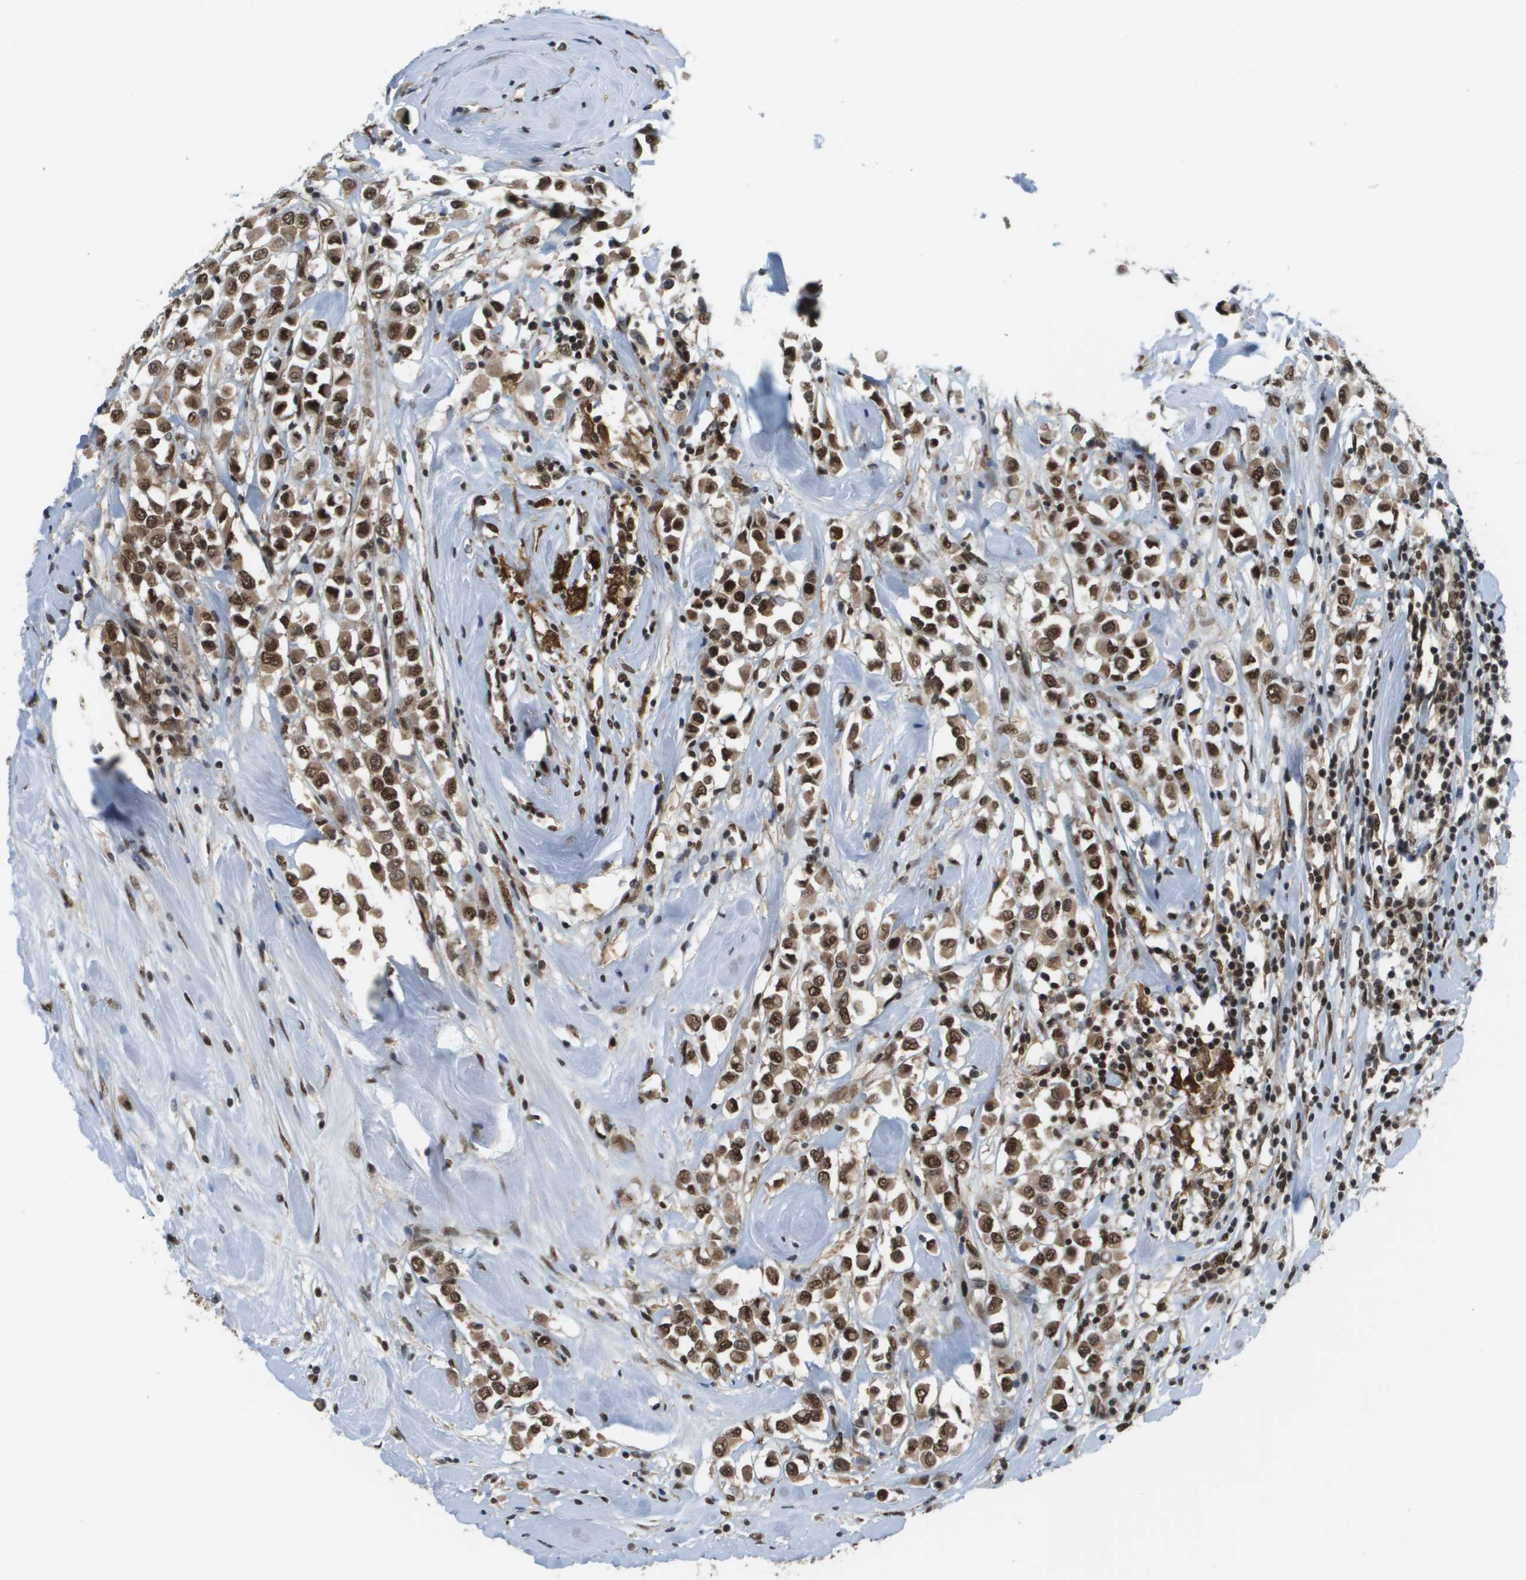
{"staining": {"intensity": "strong", "quantity": ">75%", "location": "cytoplasmic/membranous,nuclear"}, "tissue": "breast cancer", "cell_type": "Tumor cells", "image_type": "cancer", "snomed": [{"axis": "morphology", "description": "Duct carcinoma"}, {"axis": "topography", "description": "Breast"}], "caption": "A photomicrograph of human breast cancer stained for a protein reveals strong cytoplasmic/membranous and nuclear brown staining in tumor cells.", "gene": "PRCC", "patient": {"sex": "female", "age": 61}}